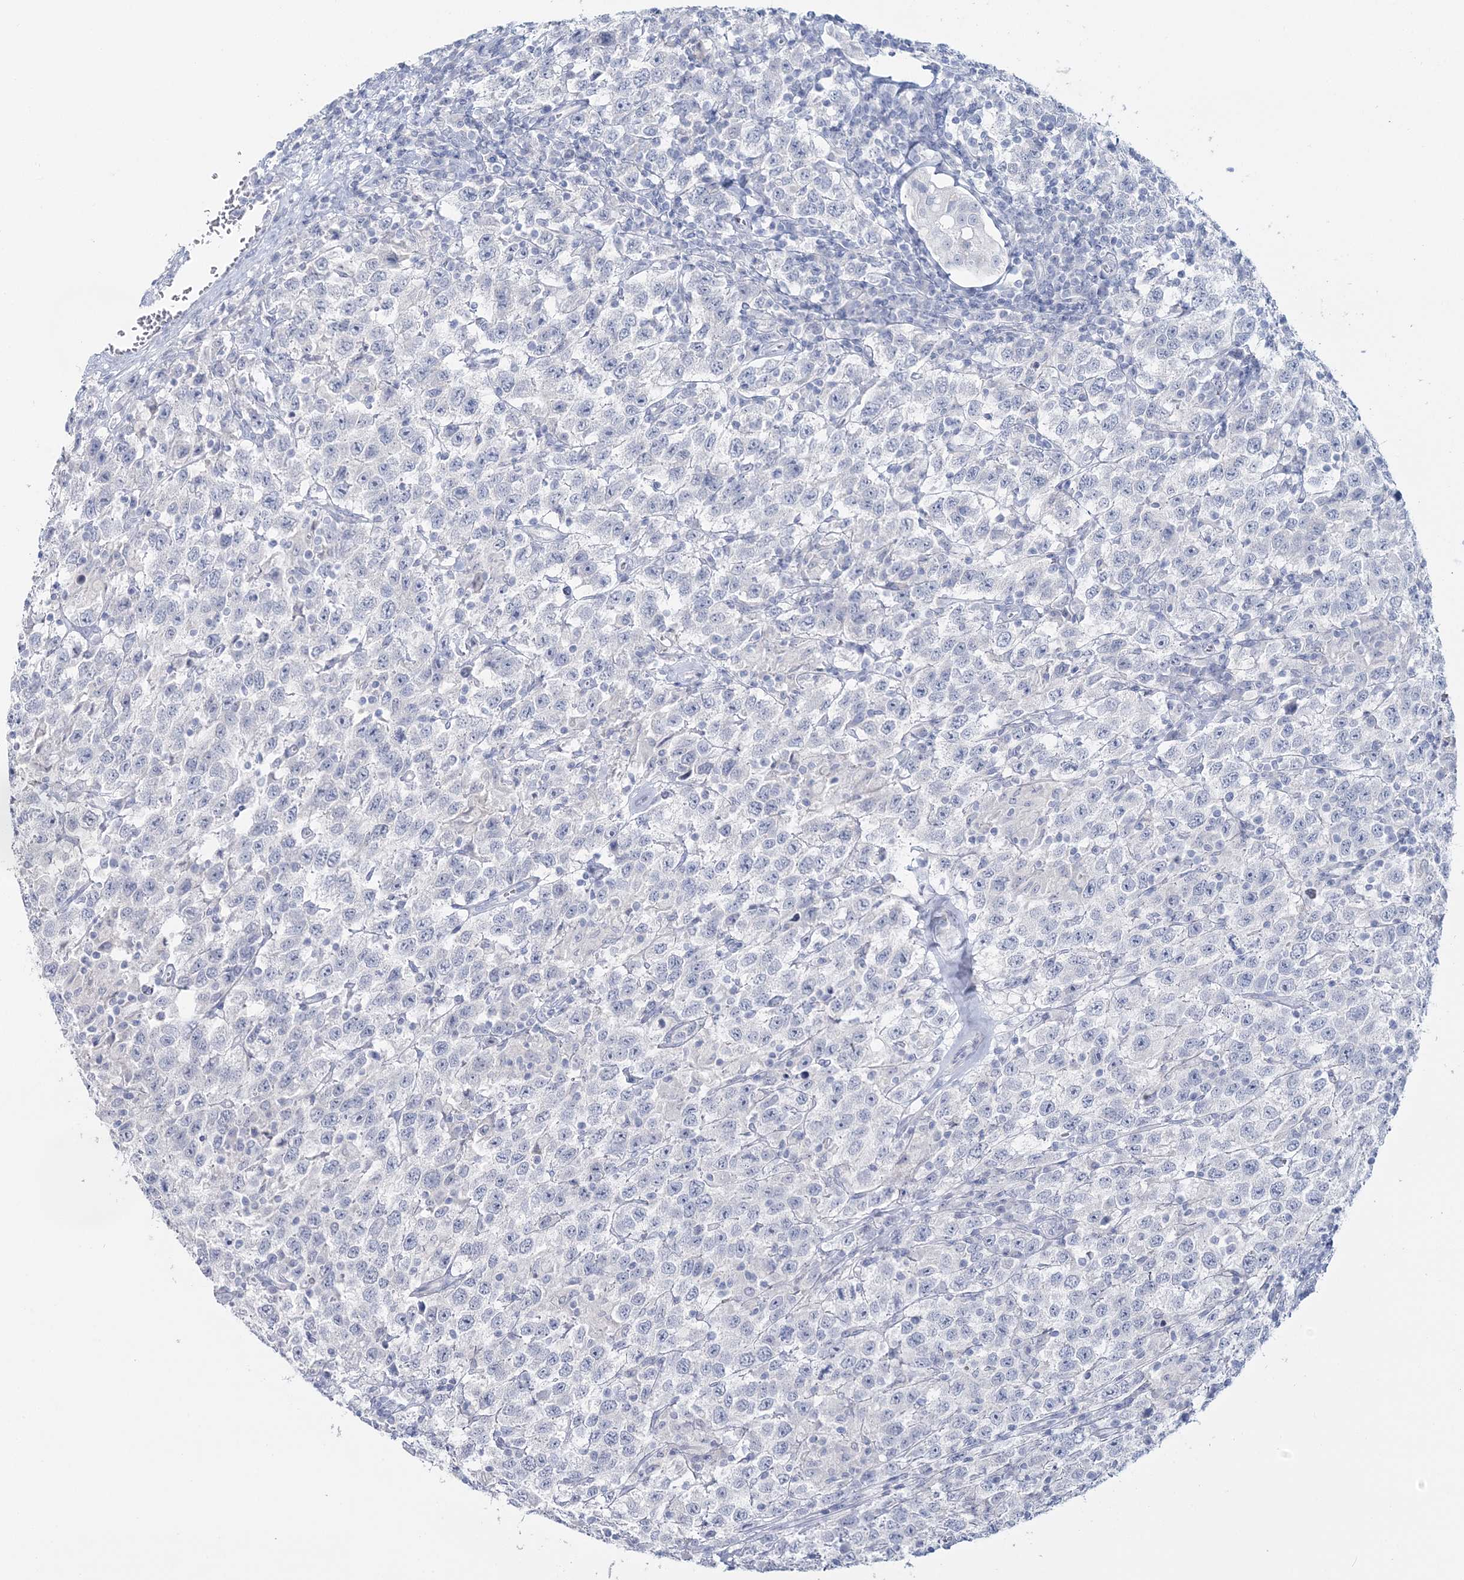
{"staining": {"intensity": "negative", "quantity": "none", "location": "none"}, "tissue": "testis cancer", "cell_type": "Tumor cells", "image_type": "cancer", "snomed": [{"axis": "morphology", "description": "Seminoma, NOS"}, {"axis": "topography", "description": "Testis"}], "caption": "An immunohistochemistry histopathology image of testis seminoma is shown. There is no staining in tumor cells of testis seminoma.", "gene": "CYP3A4", "patient": {"sex": "male", "age": 41}}